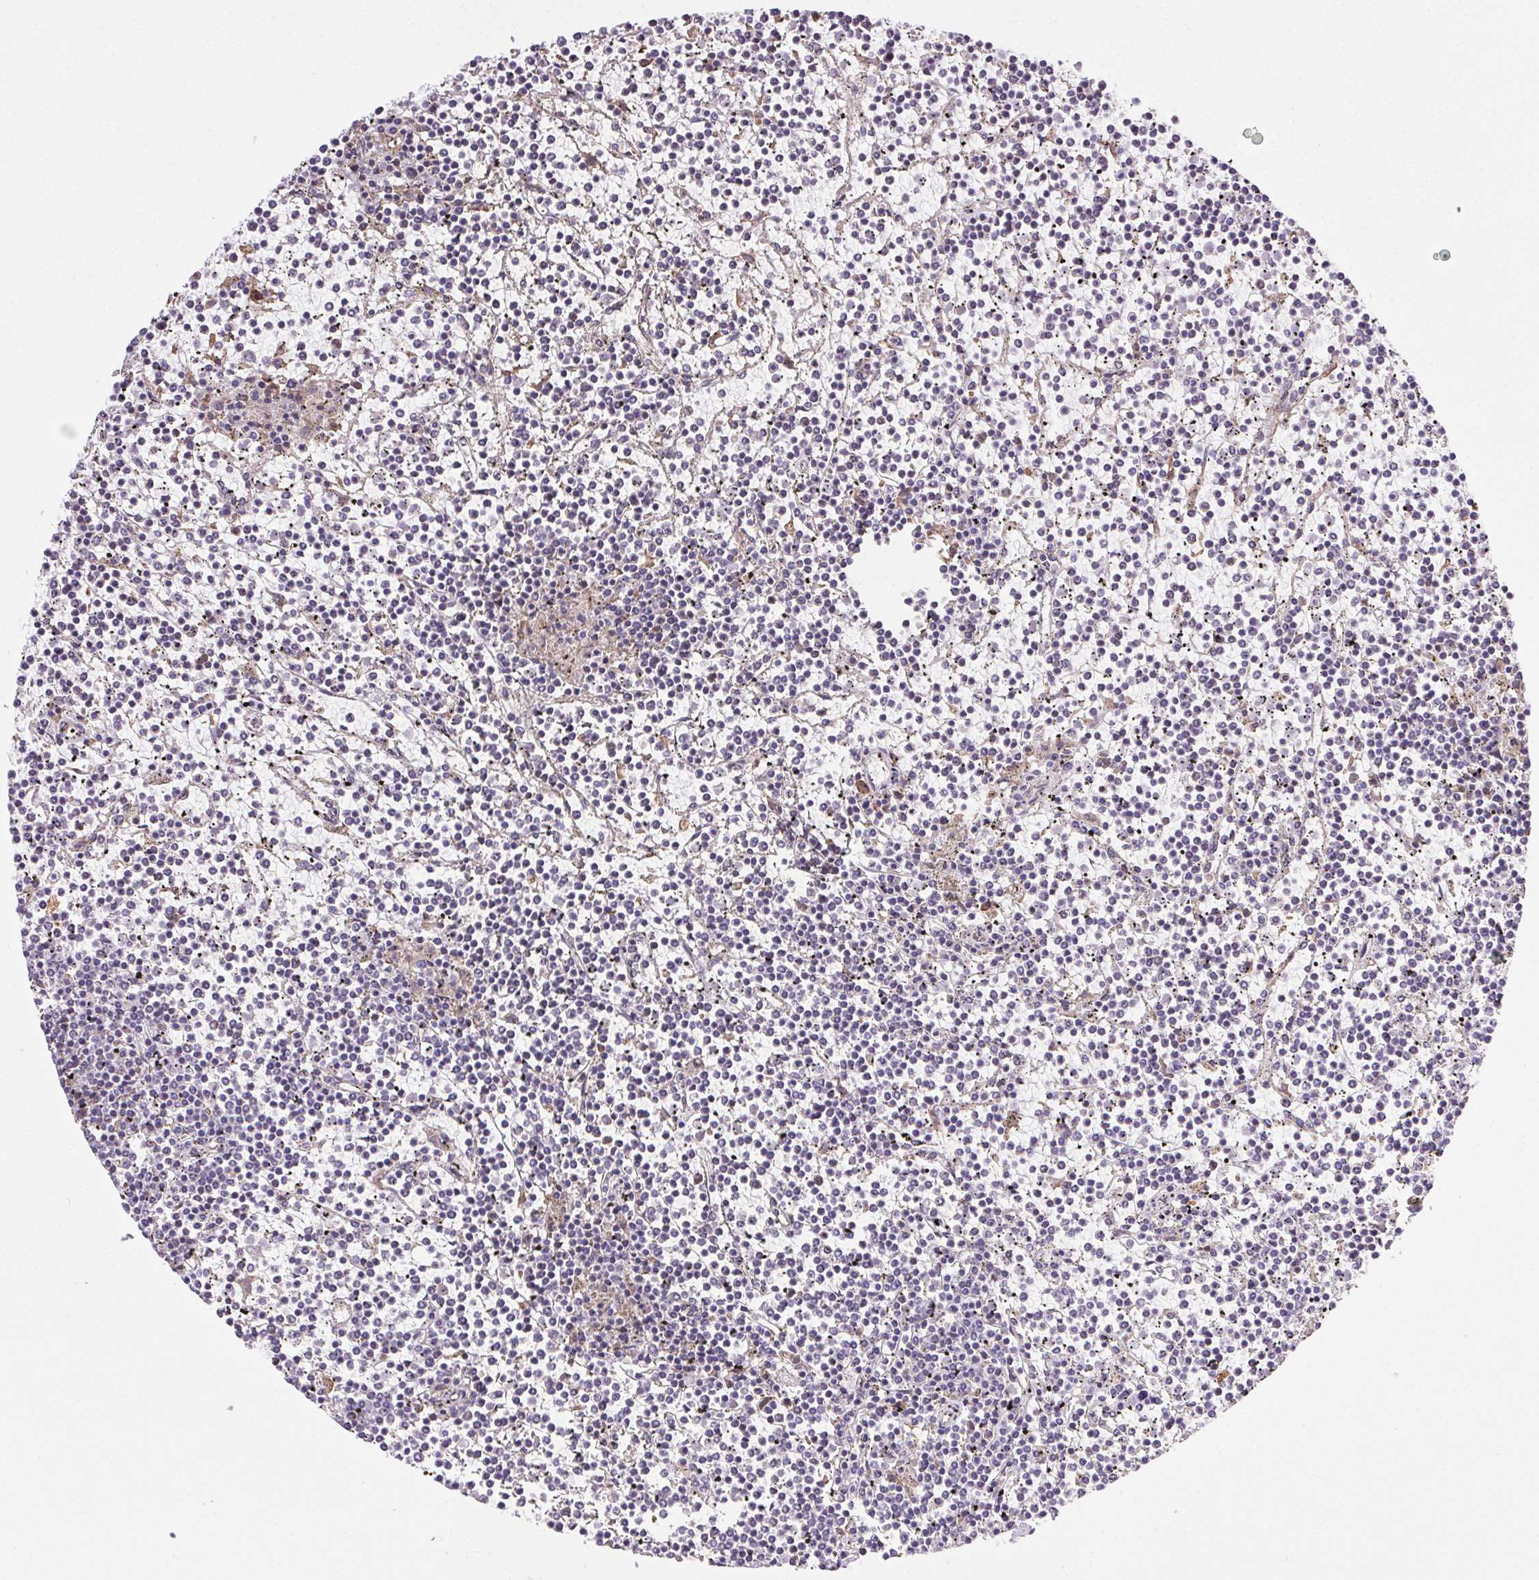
{"staining": {"intensity": "negative", "quantity": "none", "location": "none"}, "tissue": "lymphoma", "cell_type": "Tumor cells", "image_type": "cancer", "snomed": [{"axis": "morphology", "description": "Malignant lymphoma, non-Hodgkin's type, Low grade"}, {"axis": "topography", "description": "Spleen"}], "caption": "Immunohistochemistry image of neoplastic tissue: human low-grade malignant lymphoma, non-Hodgkin's type stained with DAB shows no significant protein expression in tumor cells.", "gene": "SNX31", "patient": {"sex": "female", "age": 19}}